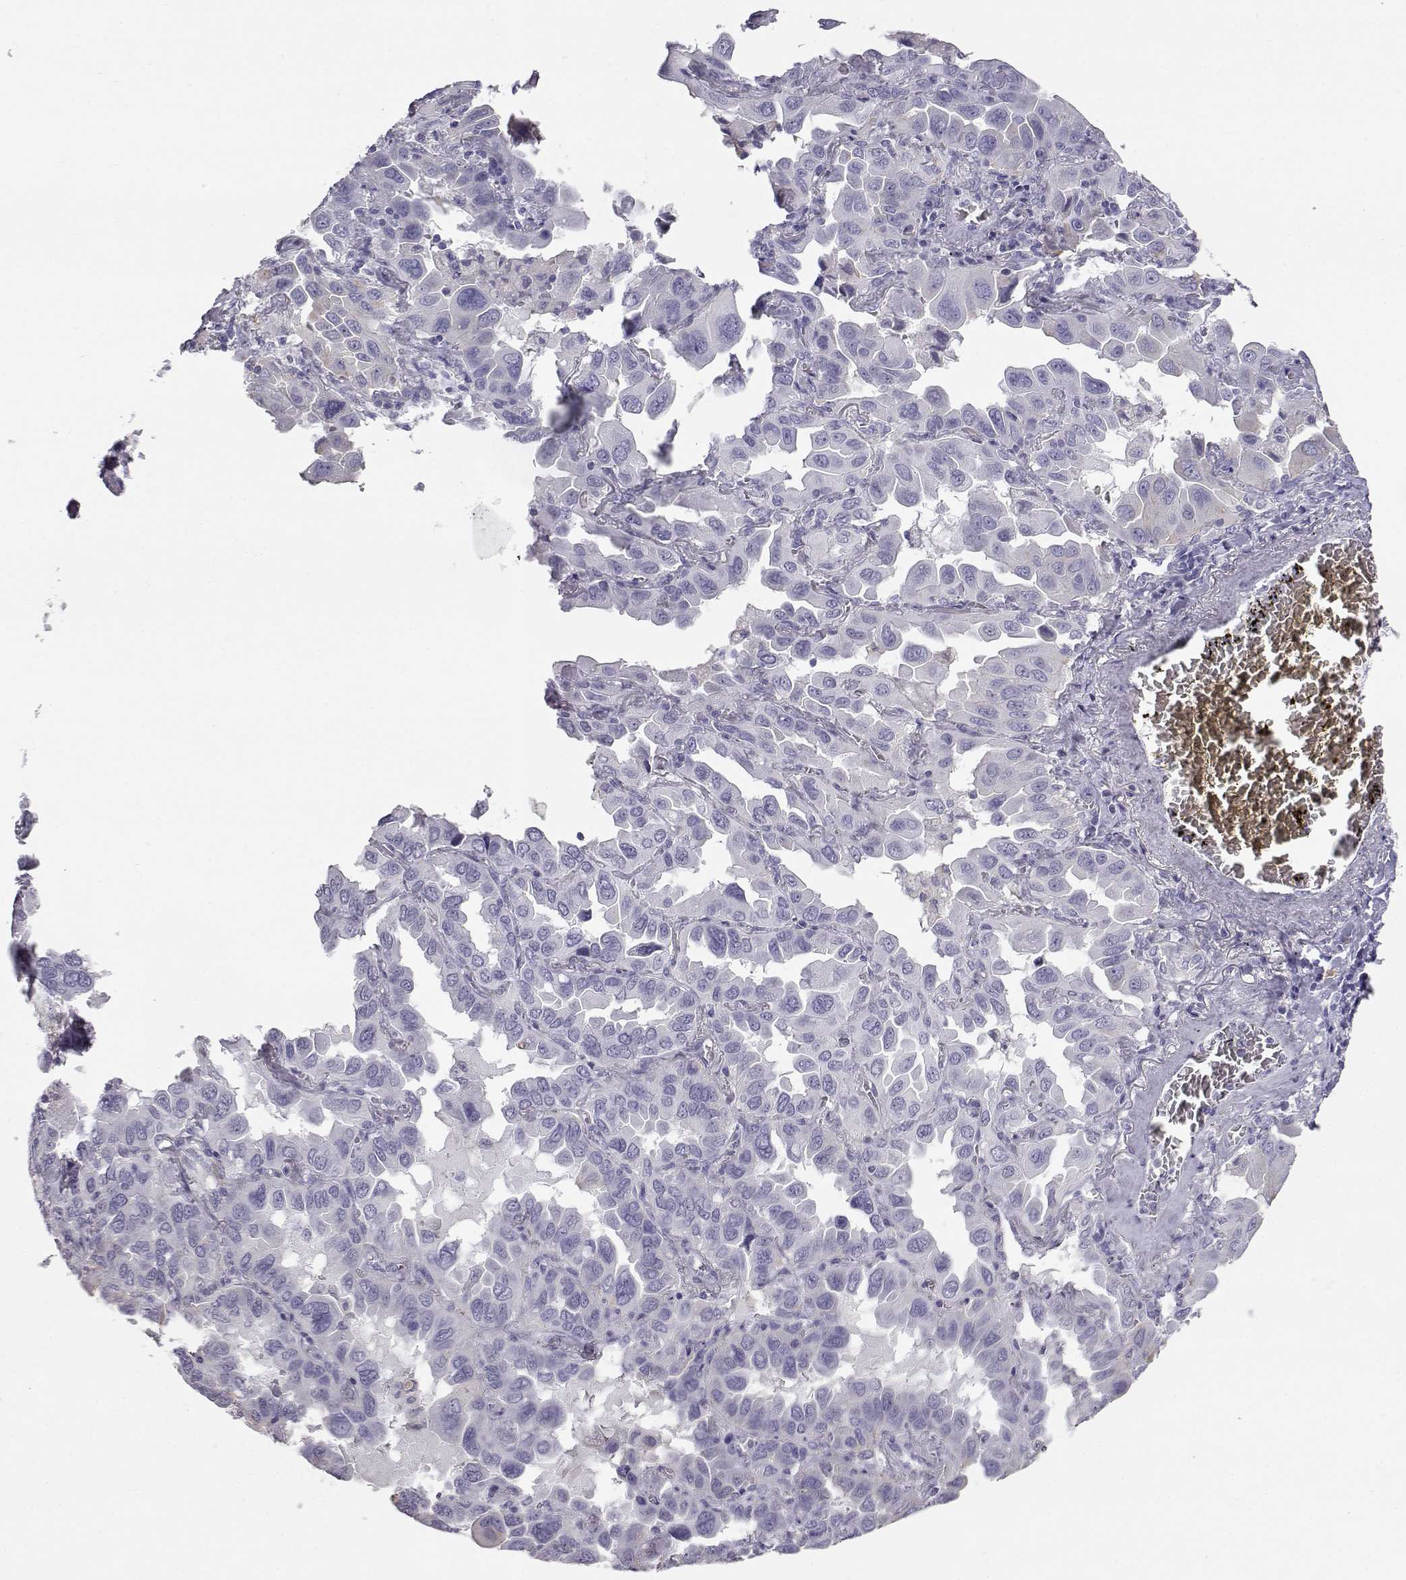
{"staining": {"intensity": "negative", "quantity": "none", "location": "none"}, "tissue": "lung cancer", "cell_type": "Tumor cells", "image_type": "cancer", "snomed": [{"axis": "morphology", "description": "Adenocarcinoma, NOS"}, {"axis": "topography", "description": "Lung"}], "caption": "Protein analysis of lung cancer shows no significant staining in tumor cells. Nuclei are stained in blue.", "gene": "ITLN2", "patient": {"sex": "male", "age": 64}}